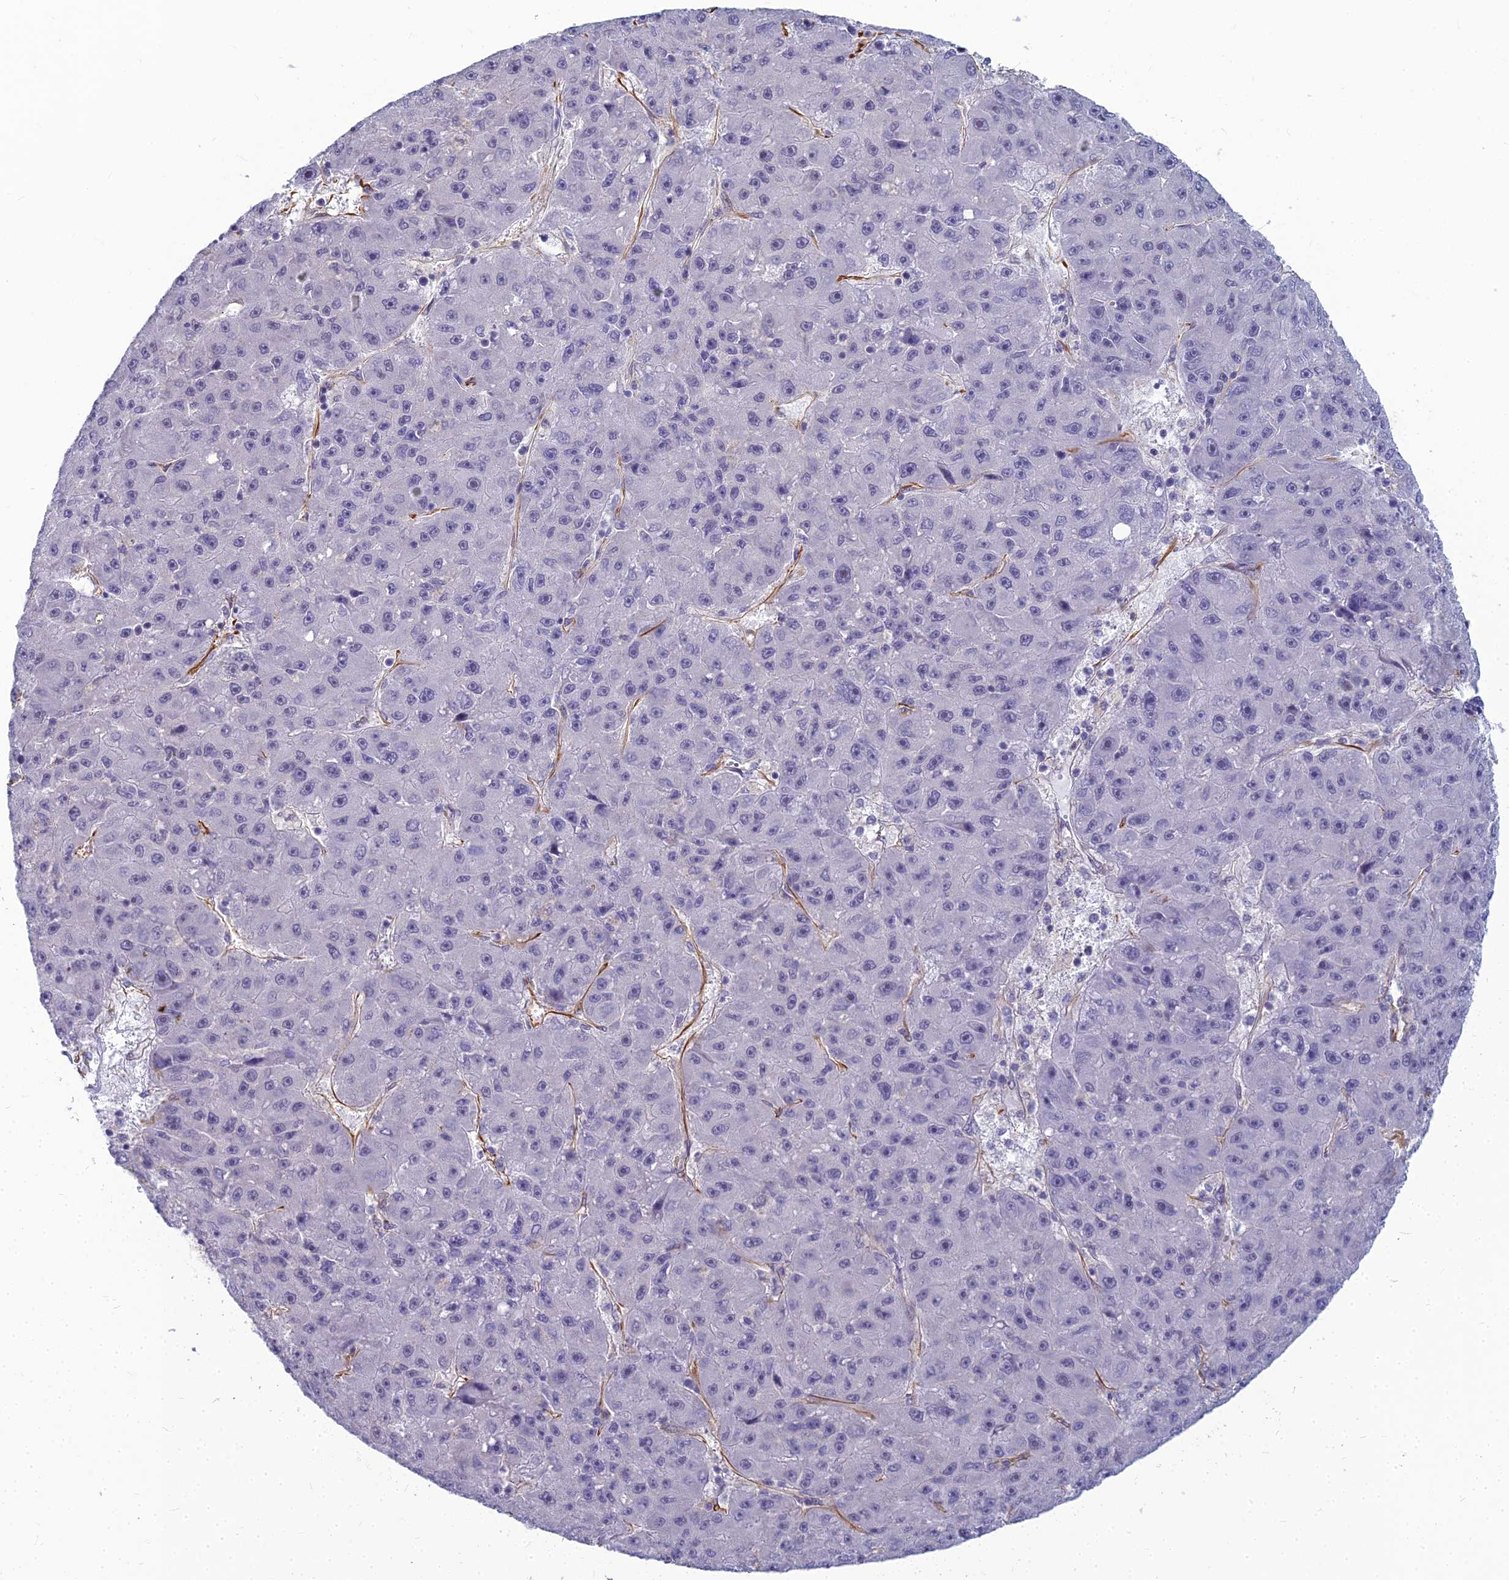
{"staining": {"intensity": "negative", "quantity": "none", "location": "none"}, "tissue": "liver cancer", "cell_type": "Tumor cells", "image_type": "cancer", "snomed": [{"axis": "morphology", "description": "Carcinoma, Hepatocellular, NOS"}, {"axis": "topography", "description": "Liver"}], "caption": "Immunohistochemical staining of human liver cancer displays no significant positivity in tumor cells.", "gene": "RGL3", "patient": {"sex": "male", "age": 67}}